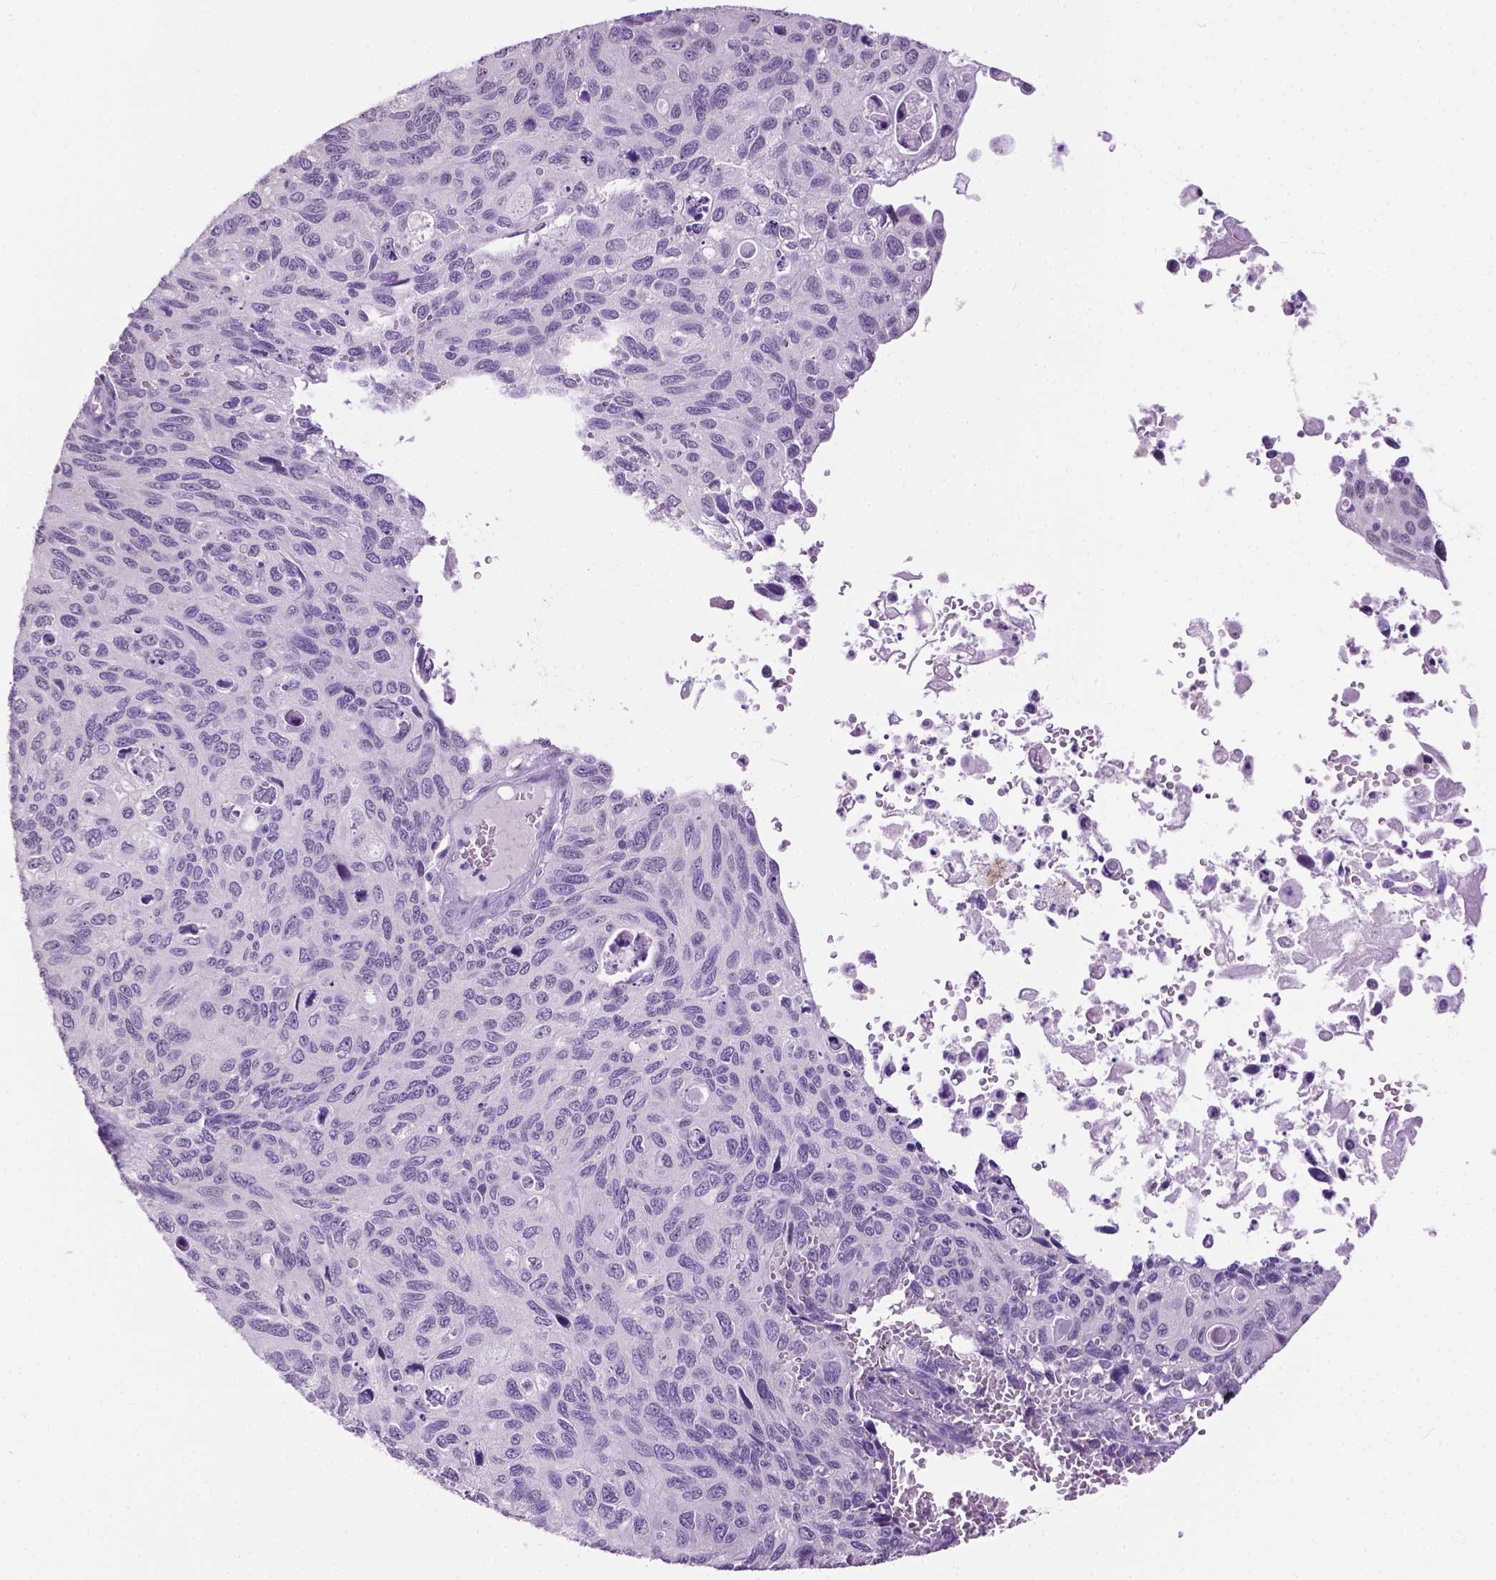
{"staining": {"intensity": "negative", "quantity": "none", "location": "none"}, "tissue": "cervical cancer", "cell_type": "Tumor cells", "image_type": "cancer", "snomed": [{"axis": "morphology", "description": "Squamous cell carcinoma, NOS"}, {"axis": "topography", "description": "Cervix"}], "caption": "Human cervical cancer (squamous cell carcinoma) stained for a protein using immunohistochemistry displays no staining in tumor cells.", "gene": "GPR37L1", "patient": {"sex": "female", "age": 70}}